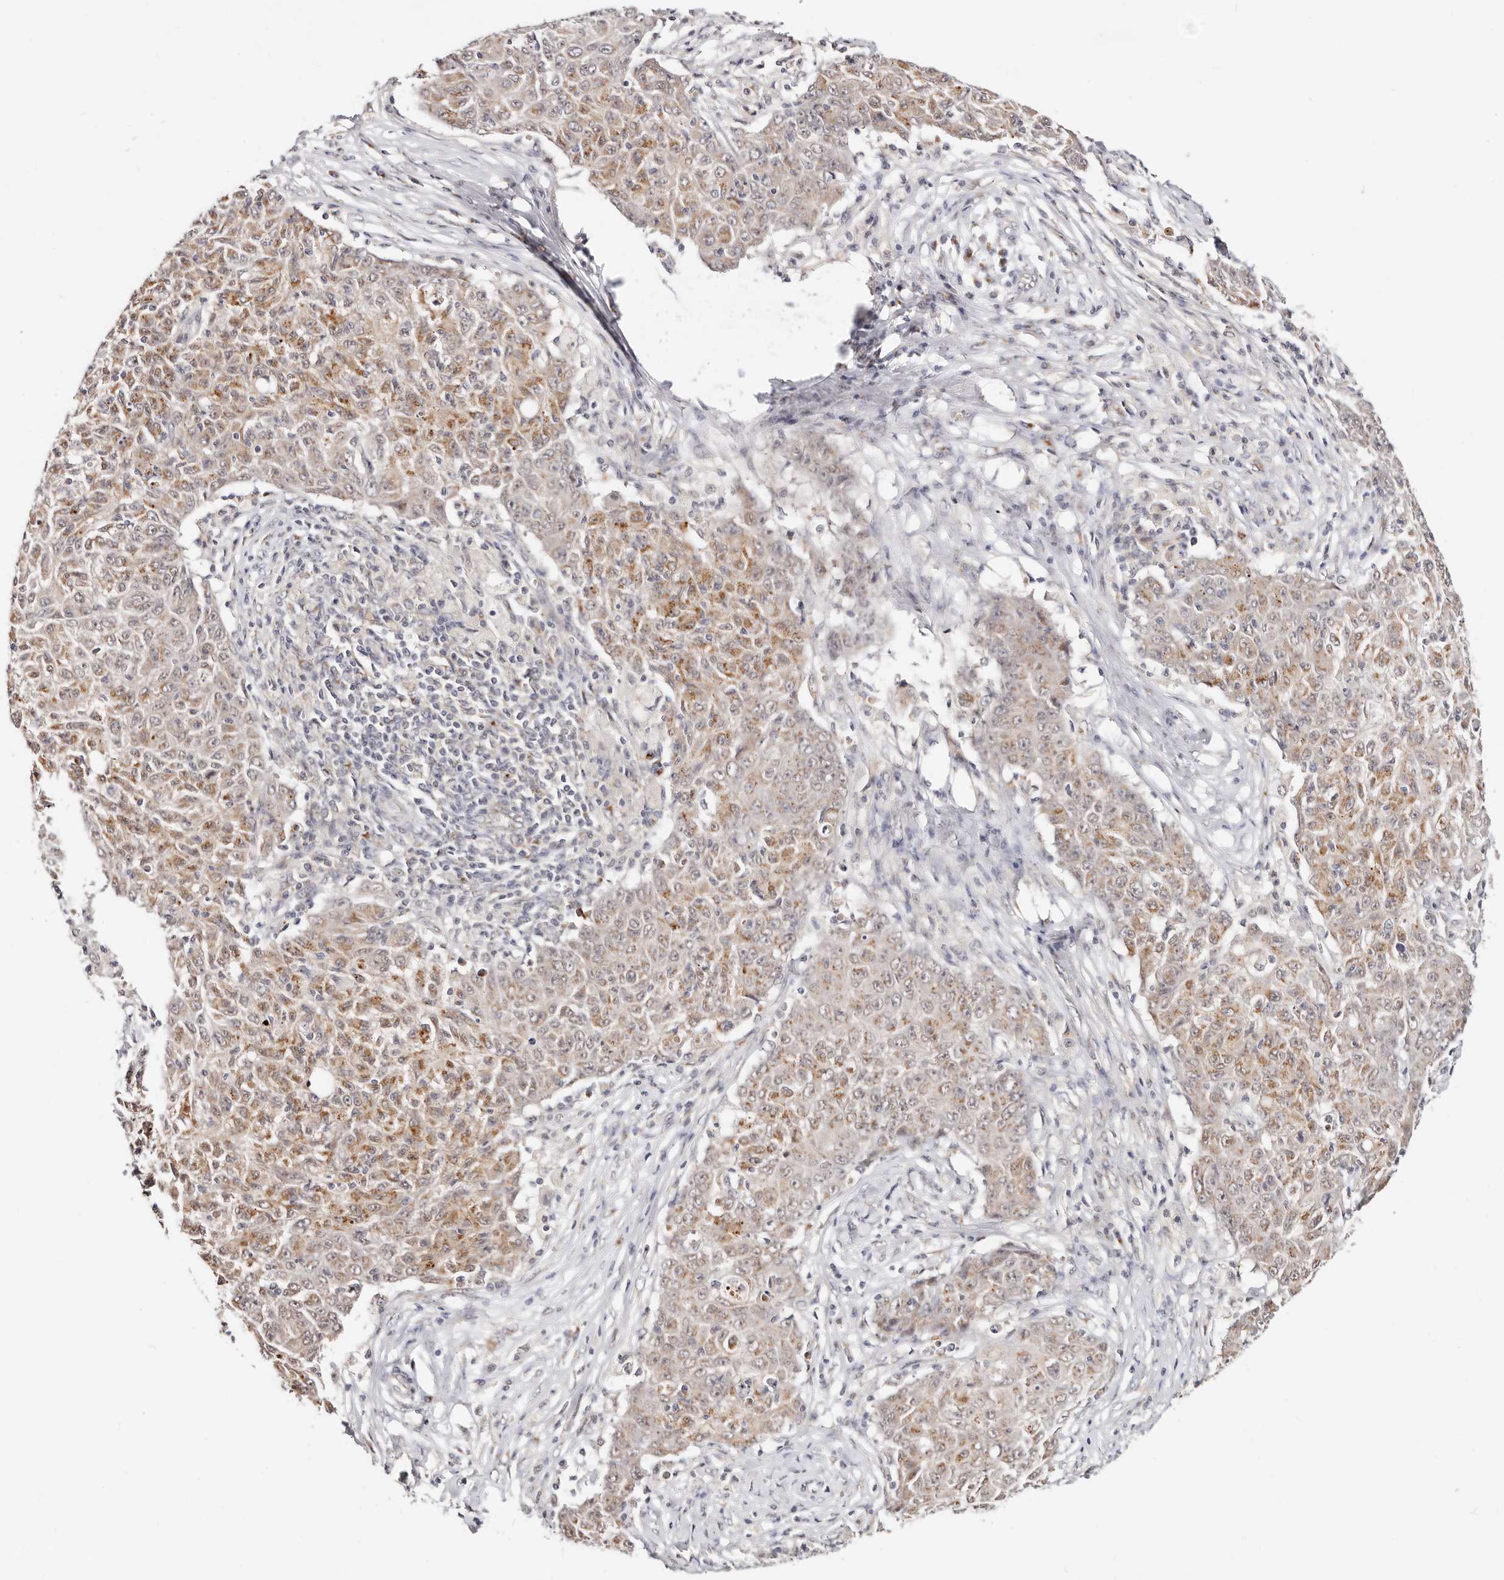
{"staining": {"intensity": "moderate", "quantity": ">75%", "location": "cytoplasmic/membranous"}, "tissue": "ovarian cancer", "cell_type": "Tumor cells", "image_type": "cancer", "snomed": [{"axis": "morphology", "description": "Carcinoma, endometroid"}, {"axis": "topography", "description": "Ovary"}], "caption": "A high-resolution micrograph shows IHC staining of ovarian cancer, which demonstrates moderate cytoplasmic/membranous positivity in approximately >75% of tumor cells.", "gene": "VIPAS39", "patient": {"sex": "female", "age": 42}}